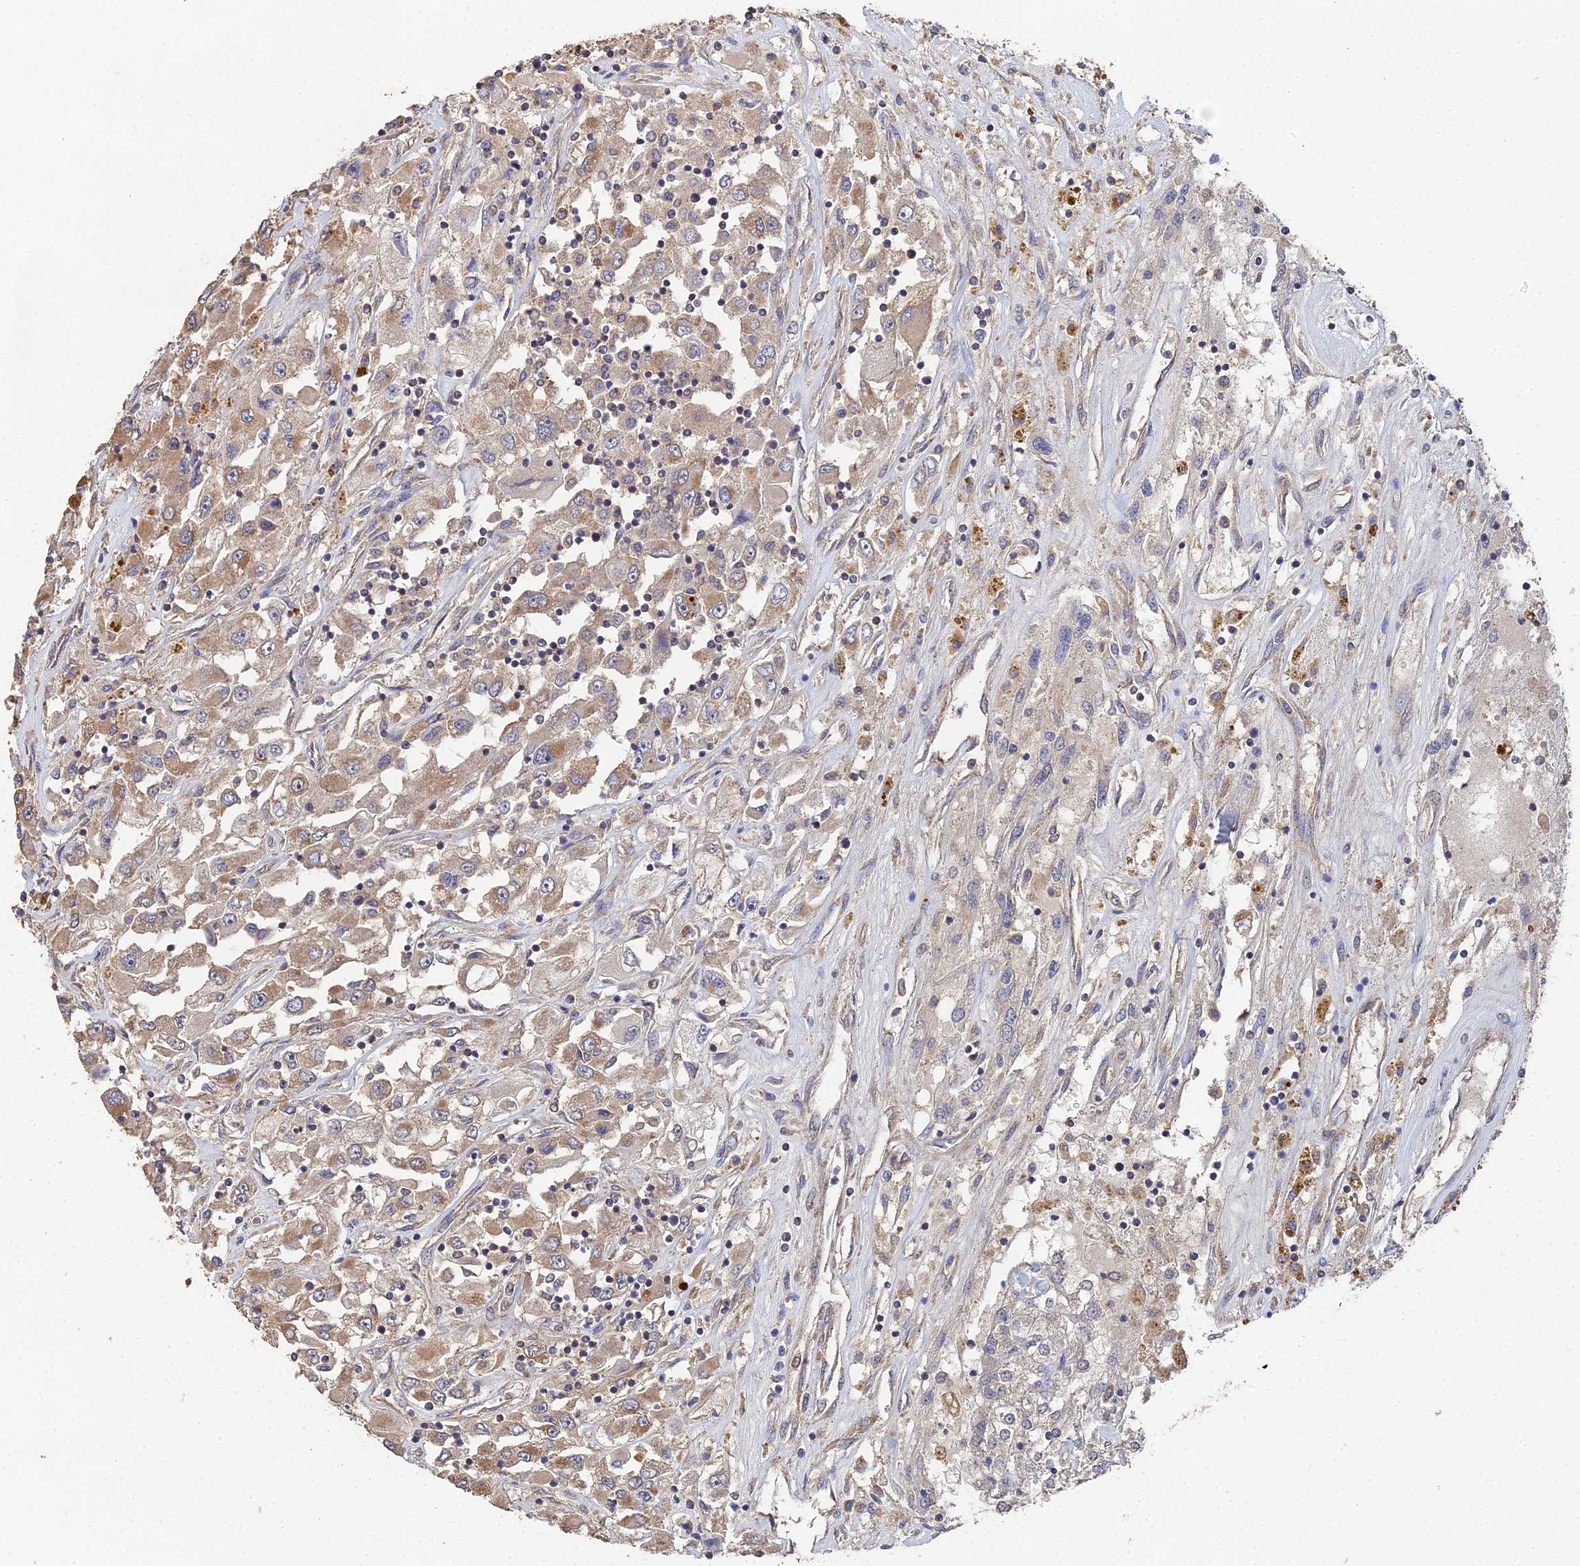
{"staining": {"intensity": "weak", "quantity": ">75%", "location": "cytoplasmic/membranous"}, "tissue": "renal cancer", "cell_type": "Tumor cells", "image_type": "cancer", "snomed": [{"axis": "morphology", "description": "Adenocarcinoma, NOS"}, {"axis": "topography", "description": "Kidney"}], "caption": "Protein staining of adenocarcinoma (renal) tissue displays weak cytoplasmic/membranous positivity in about >75% of tumor cells.", "gene": "SPANXN4", "patient": {"sex": "female", "age": 52}}